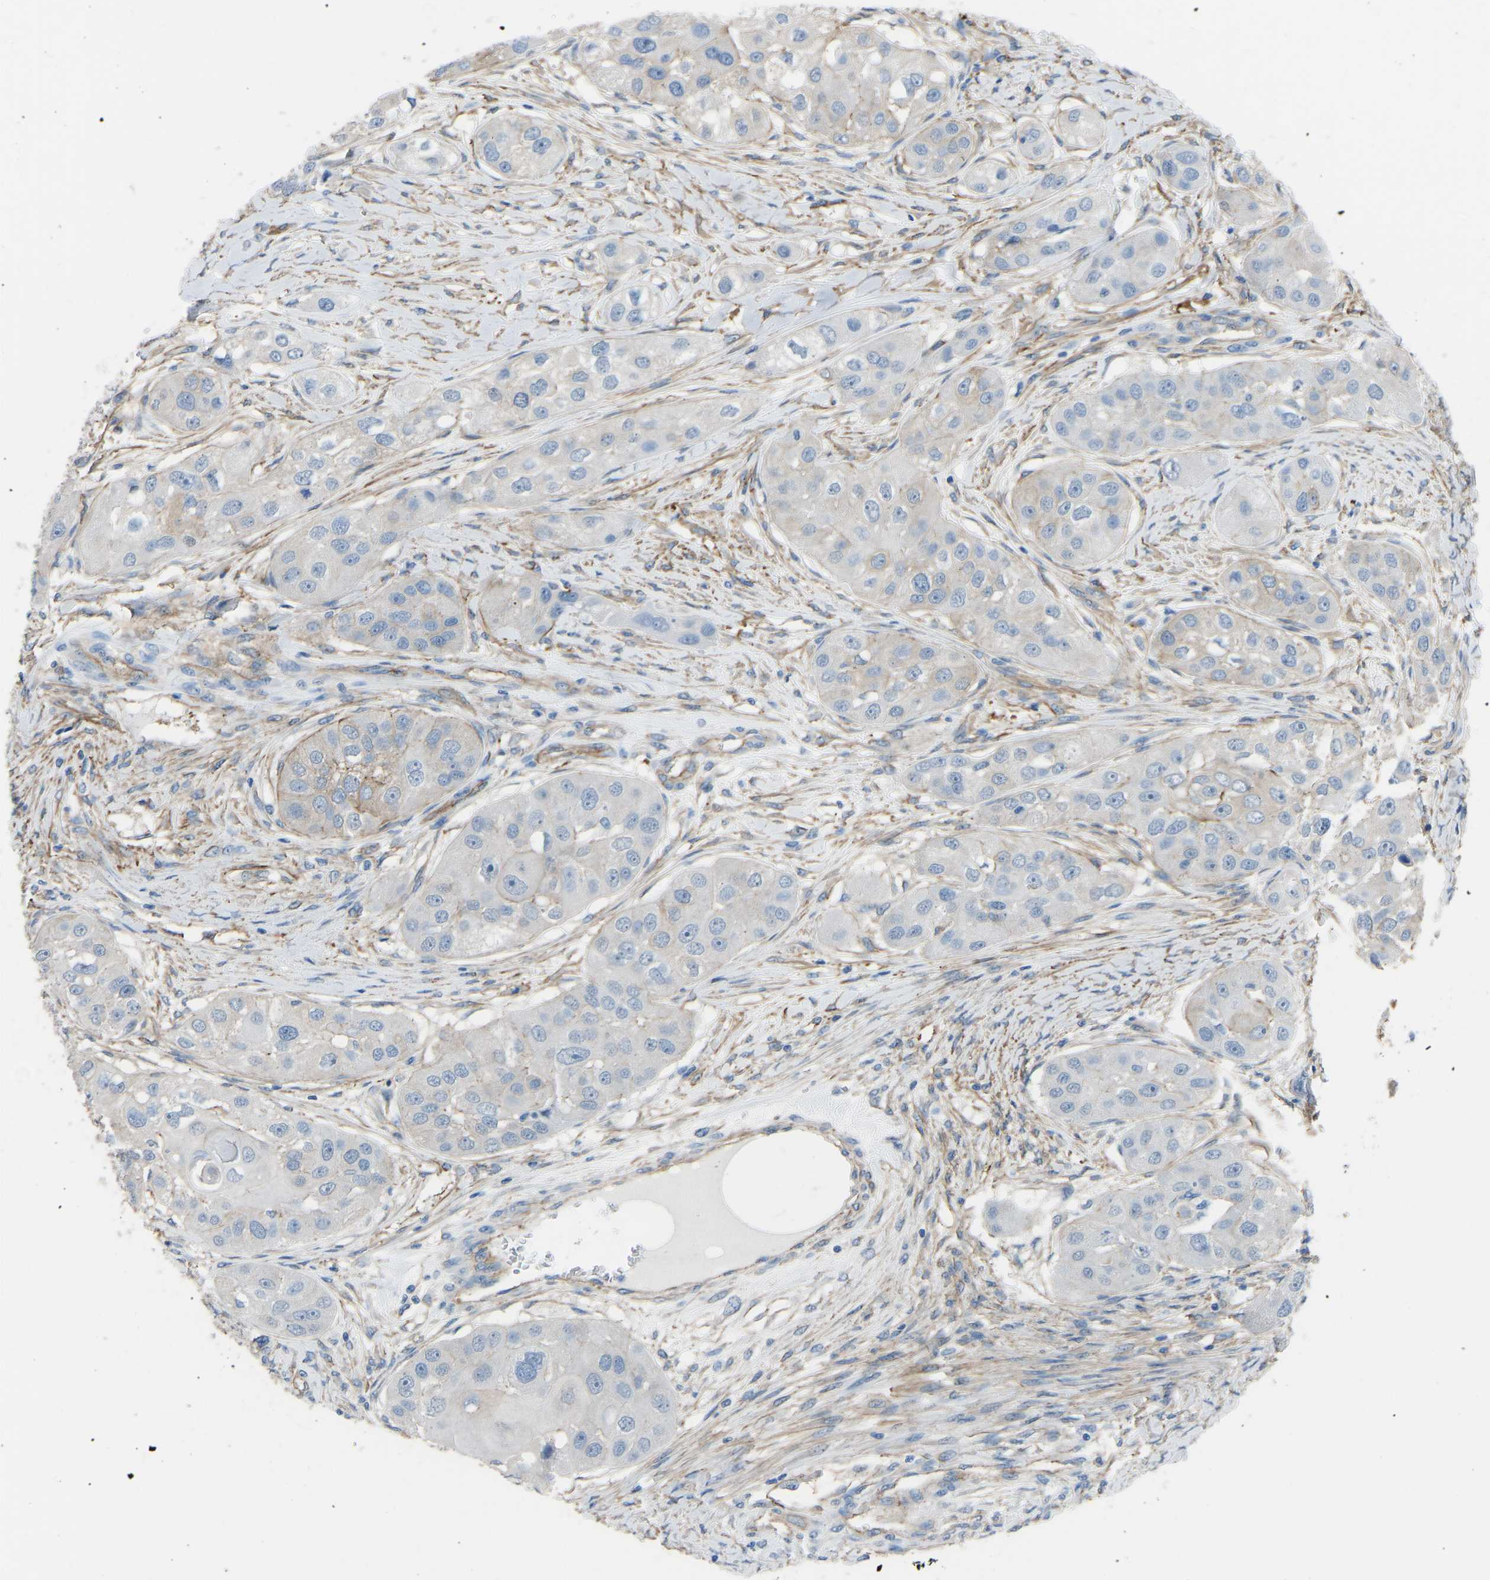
{"staining": {"intensity": "negative", "quantity": "none", "location": "none"}, "tissue": "head and neck cancer", "cell_type": "Tumor cells", "image_type": "cancer", "snomed": [{"axis": "morphology", "description": "Normal tissue, NOS"}, {"axis": "morphology", "description": "Squamous cell carcinoma, NOS"}, {"axis": "topography", "description": "Skeletal muscle"}, {"axis": "topography", "description": "Head-Neck"}], "caption": "There is no significant expression in tumor cells of head and neck squamous cell carcinoma.", "gene": "MYH10", "patient": {"sex": "male", "age": 51}}